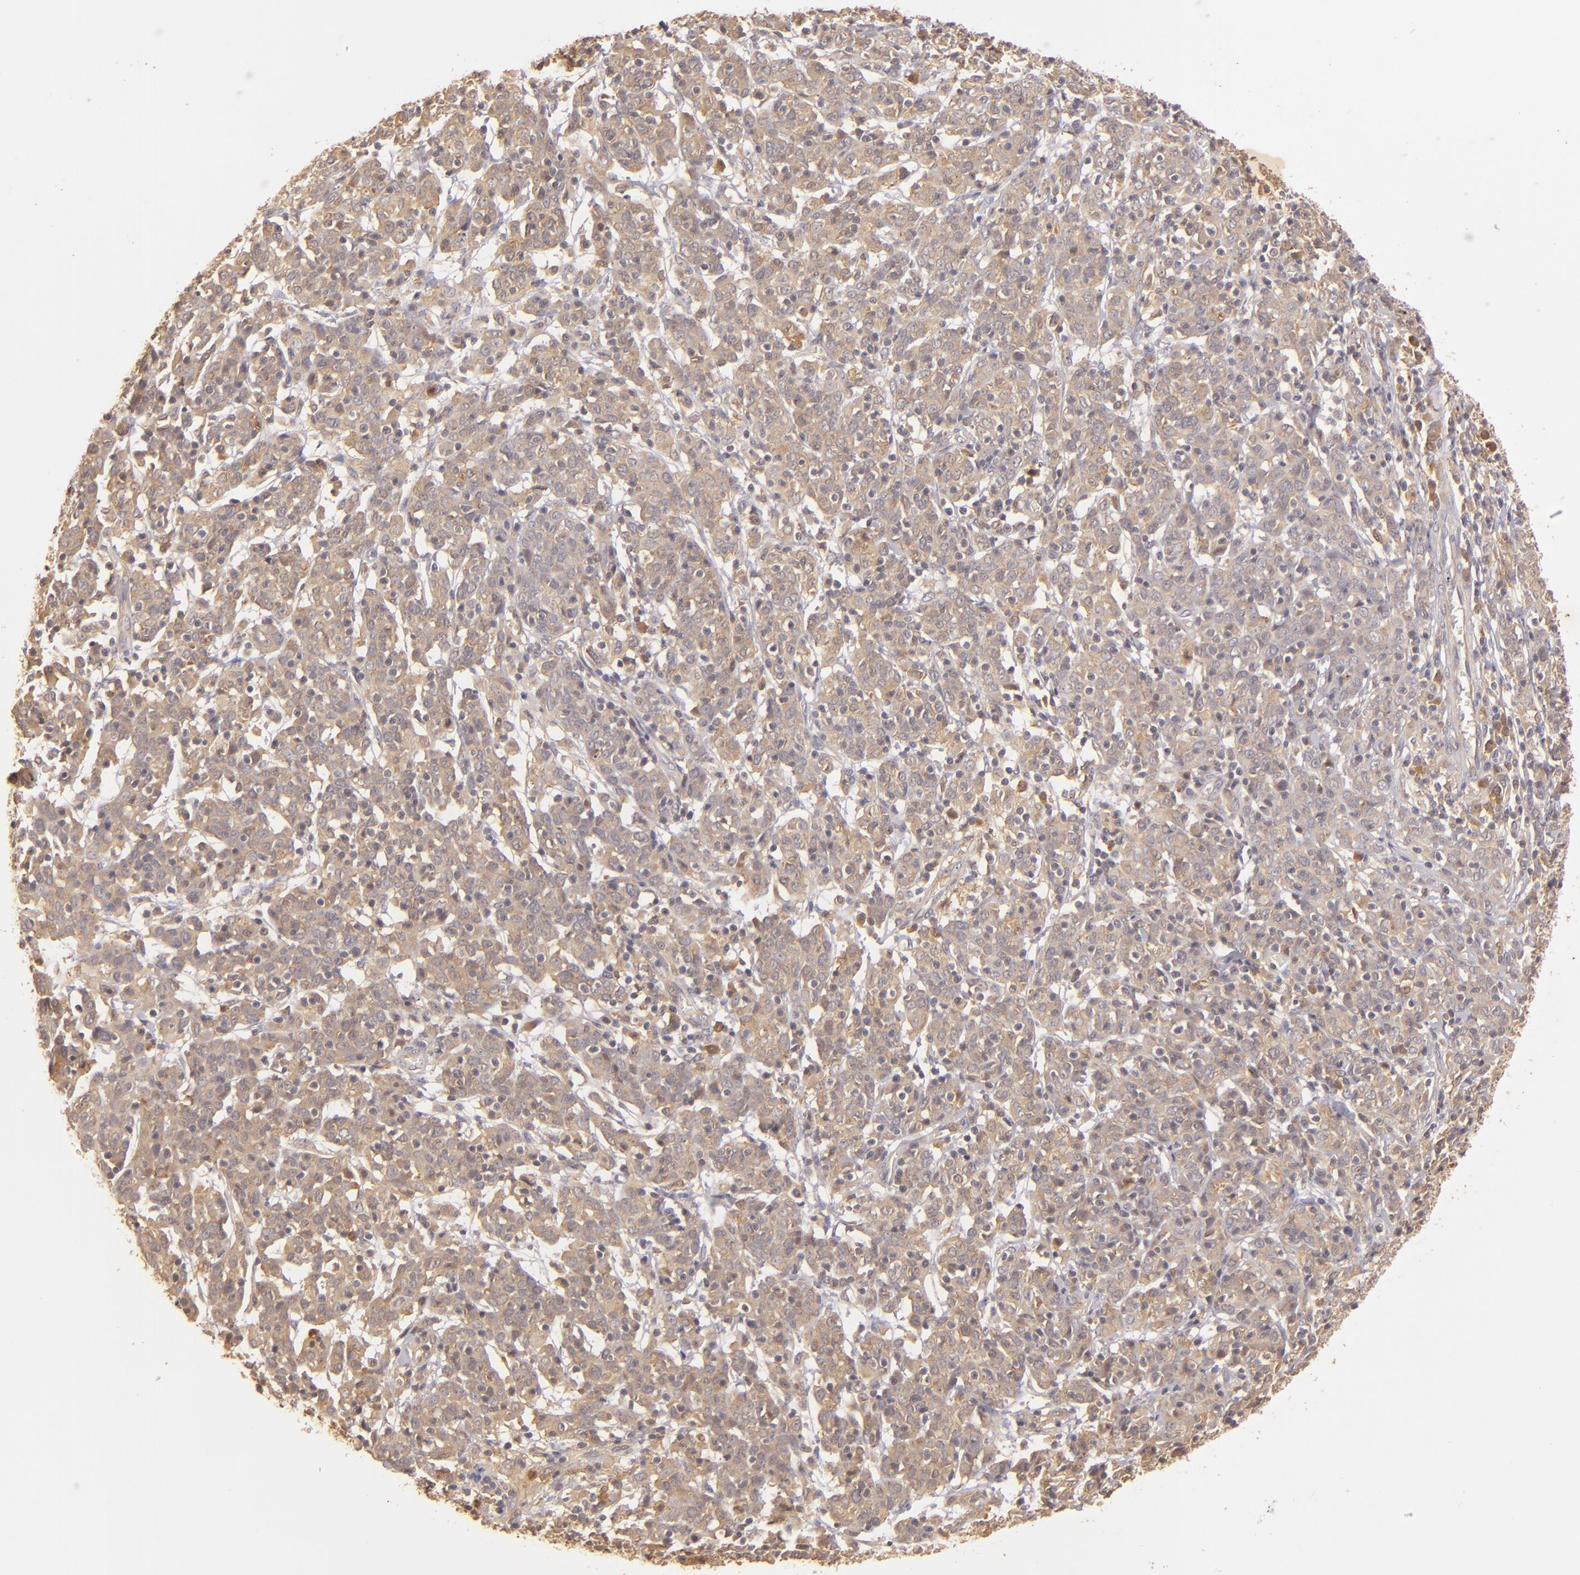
{"staining": {"intensity": "moderate", "quantity": ">75%", "location": "cytoplasmic/membranous"}, "tissue": "cervical cancer", "cell_type": "Tumor cells", "image_type": "cancer", "snomed": [{"axis": "morphology", "description": "Normal tissue, NOS"}, {"axis": "morphology", "description": "Squamous cell carcinoma, NOS"}, {"axis": "topography", "description": "Cervix"}], "caption": "High-power microscopy captured an immunohistochemistry (IHC) photomicrograph of cervical cancer, revealing moderate cytoplasmic/membranous positivity in about >75% of tumor cells. (IHC, brightfield microscopy, high magnification).", "gene": "PRKCD", "patient": {"sex": "female", "age": 67}}